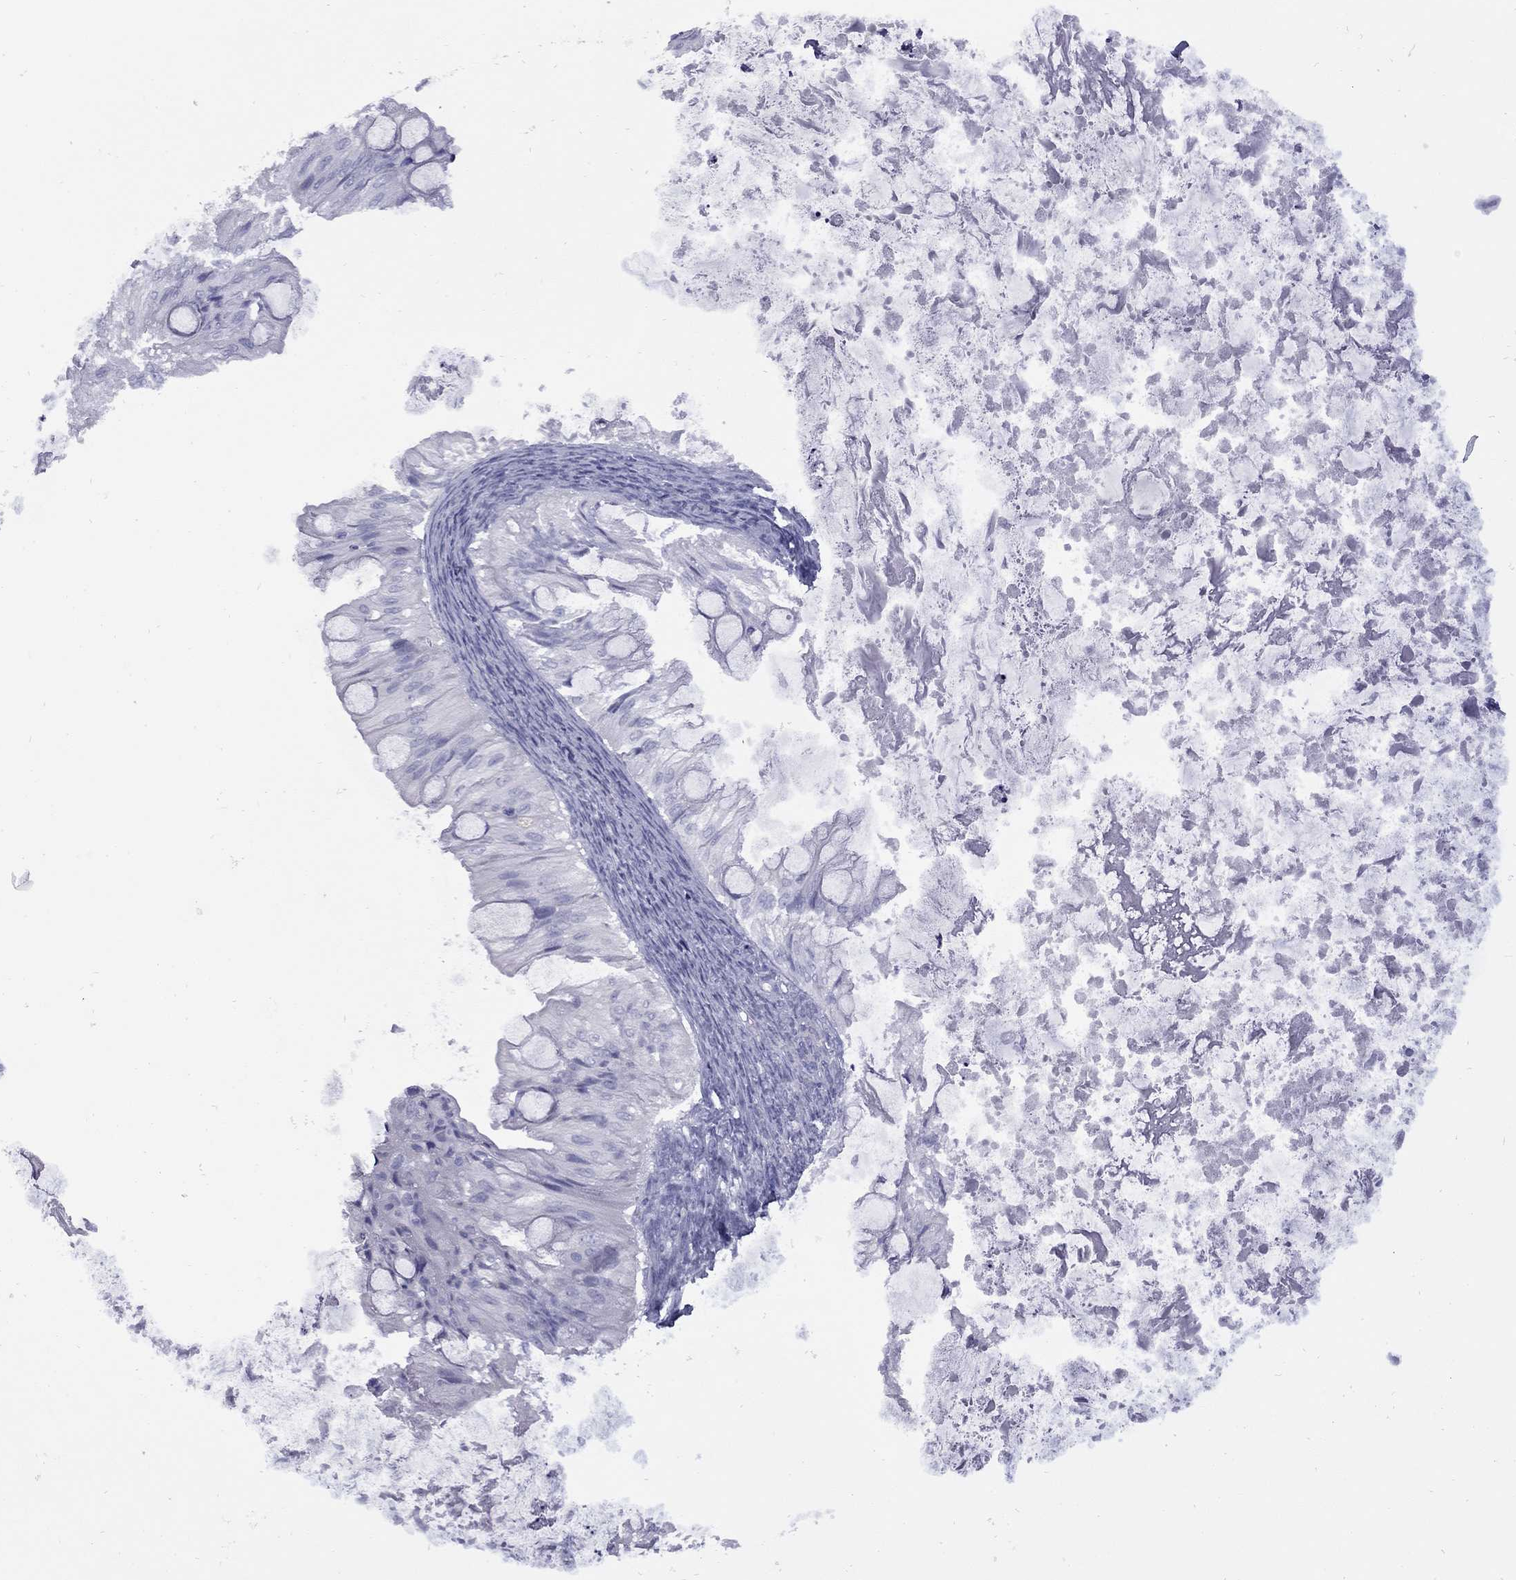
{"staining": {"intensity": "negative", "quantity": "none", "location": "none"}, "tissue": "ovarian cancer", "cell_type": "Tumor cells", "image_type": "cancer", "snomed": [{"axis": "morphology", "description": "Cystadenocarcinoma, mucinous, NOS"}, {"axis": "topography", "description": "Ovary"}], "caption": "The immunohistochemistry (IHC) micrograph has no significant expression in tumor cells of ovarian mucinous cystadenocarcinoma tissue.", "gene": "EPPIN", "patient": {"sex": "female", "age": 57}}